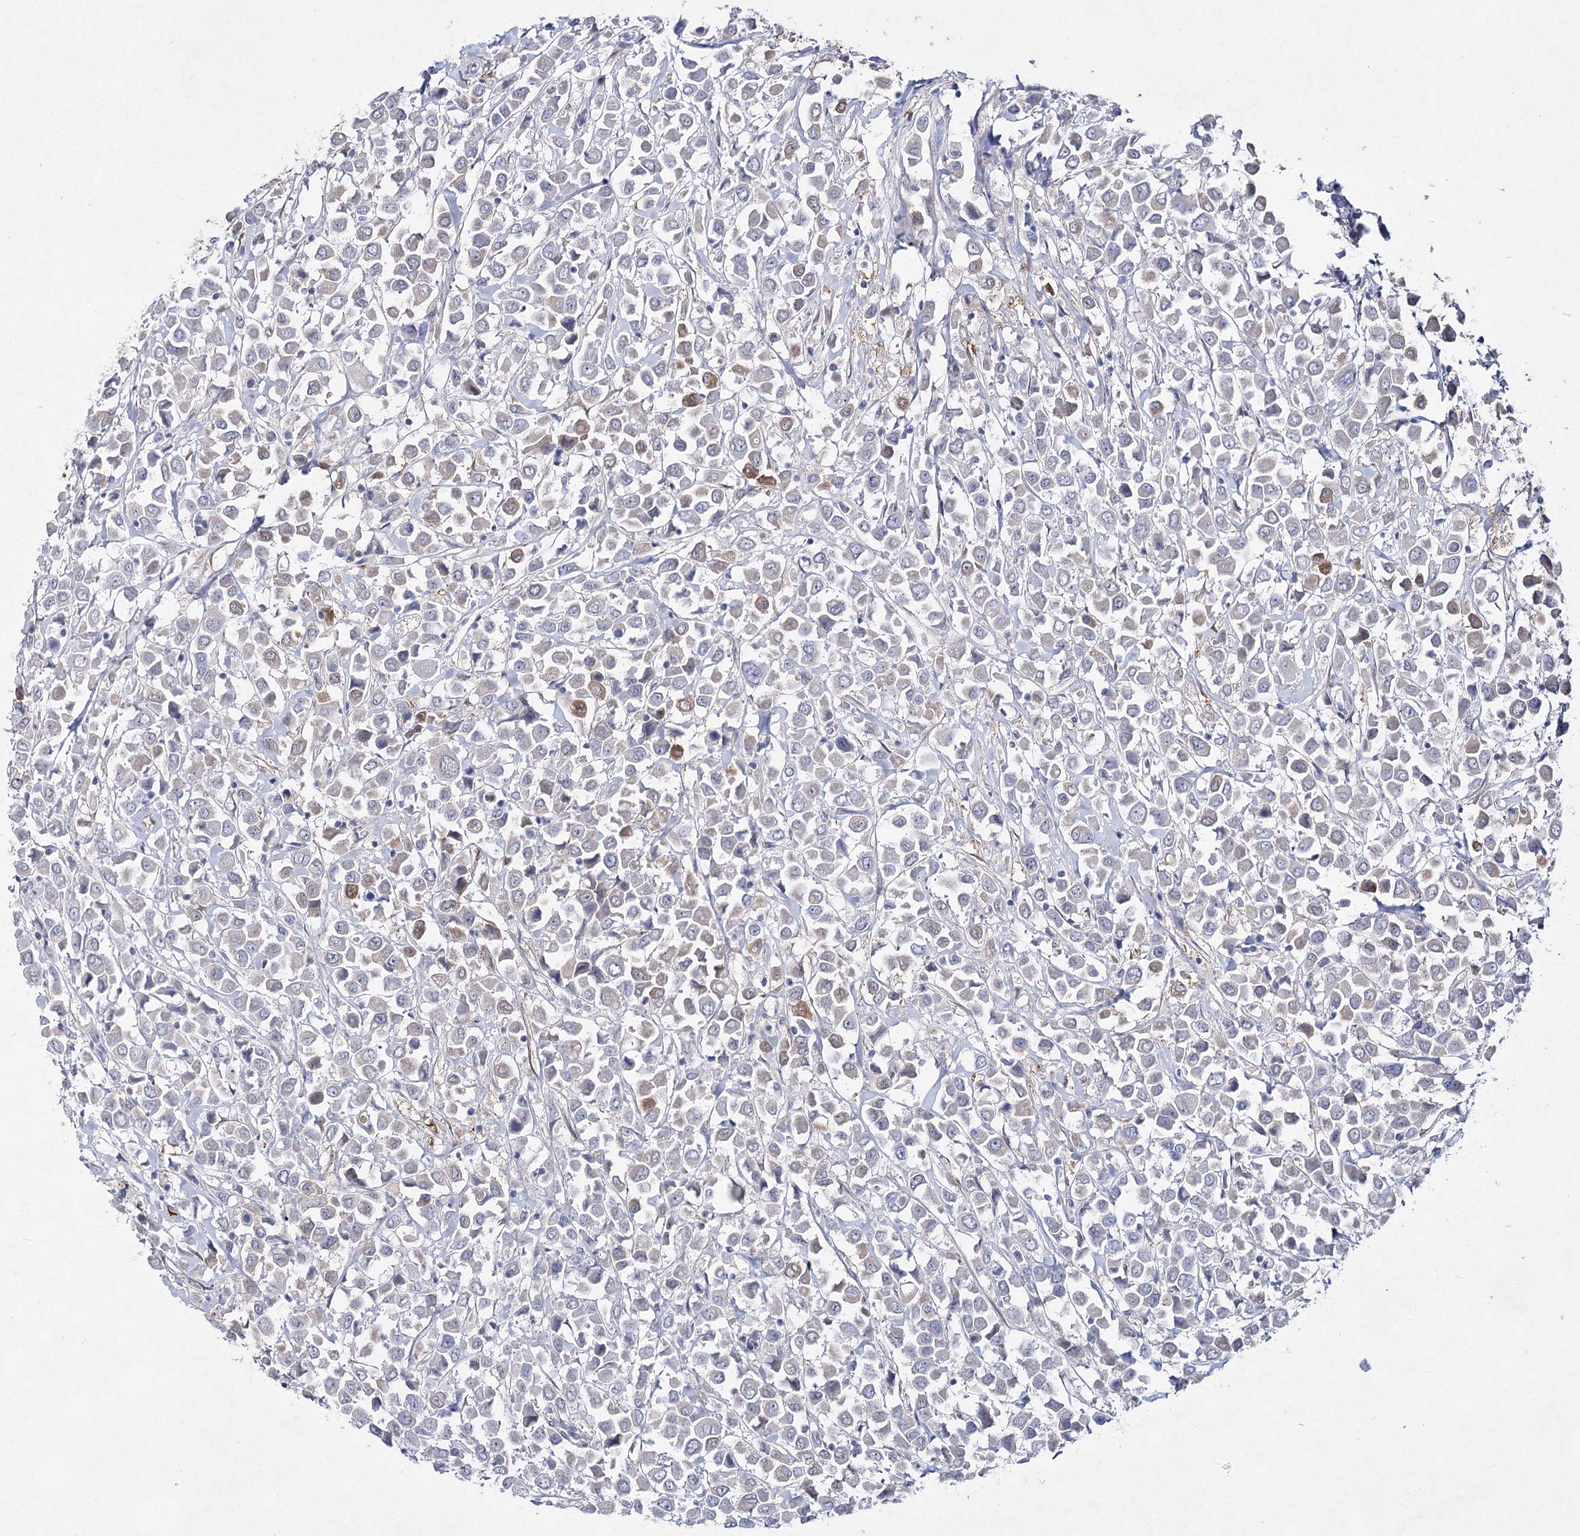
{"staining": {"intensity": "moderate", "quantity": "<25%", "location": "cytoplasmic/membranous"}, "tissue": "breast cancer", "cell_type": "Tumor cells", "image_type": "cancer", "snomed": [{"axis": "morphology", "description": "Duct carcinoma"}, {"axis": "topography", "description": "Breast"}], "caption": "Protein expression analysis of breast cancer (infiltrating ductal carcinoma) shows moderate cytoplasmic/membranous positivity in about <25% of tumor cells. Using DAB (brown) and hematoxylin (blue) stains, captured at high magnification using brightfield microscopy.", "gene": "UGDH", "patient": {"sex": "female", "age": 61}}